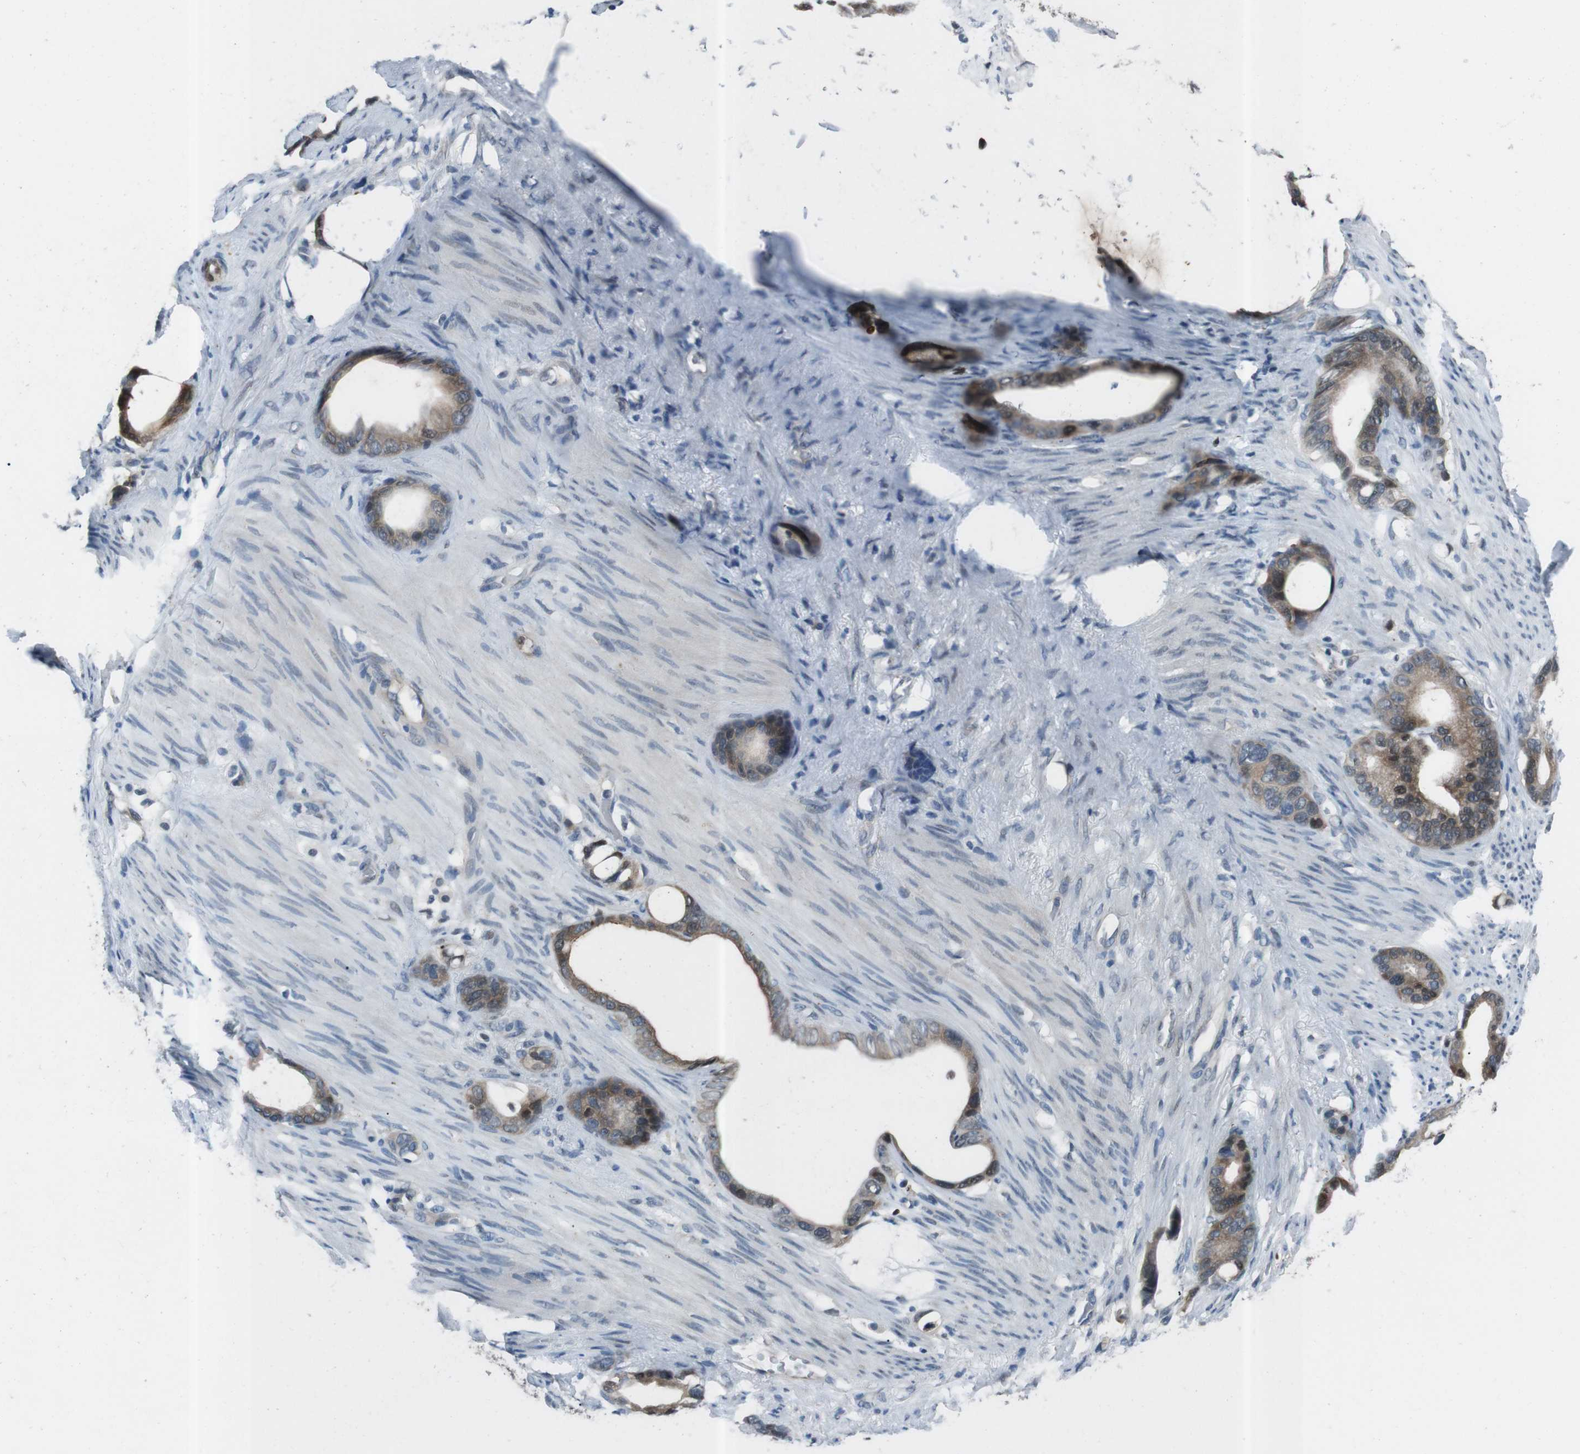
{"staining": {"intensity": "moderate", "quantity": ">75%", "location": "cytoplasmic/membranous"}, "tissue": "stomach cancer", "cell_type": "Tumor cells", "image_type": "cancer", "snomed": [{"axis": "morphology", "description": "Adenocarcinoma, NOS"}, {"axis": "topography", "description": "Stomach"}], "caption": "Human adenocarcinoma (stomach) stained with a brown dye exhibits moderate cytoplasmic/membranous positive staining in about >75% of tumor cells.", "gene": "LRP5", "patient": {"sex": "female", "age": 75}}